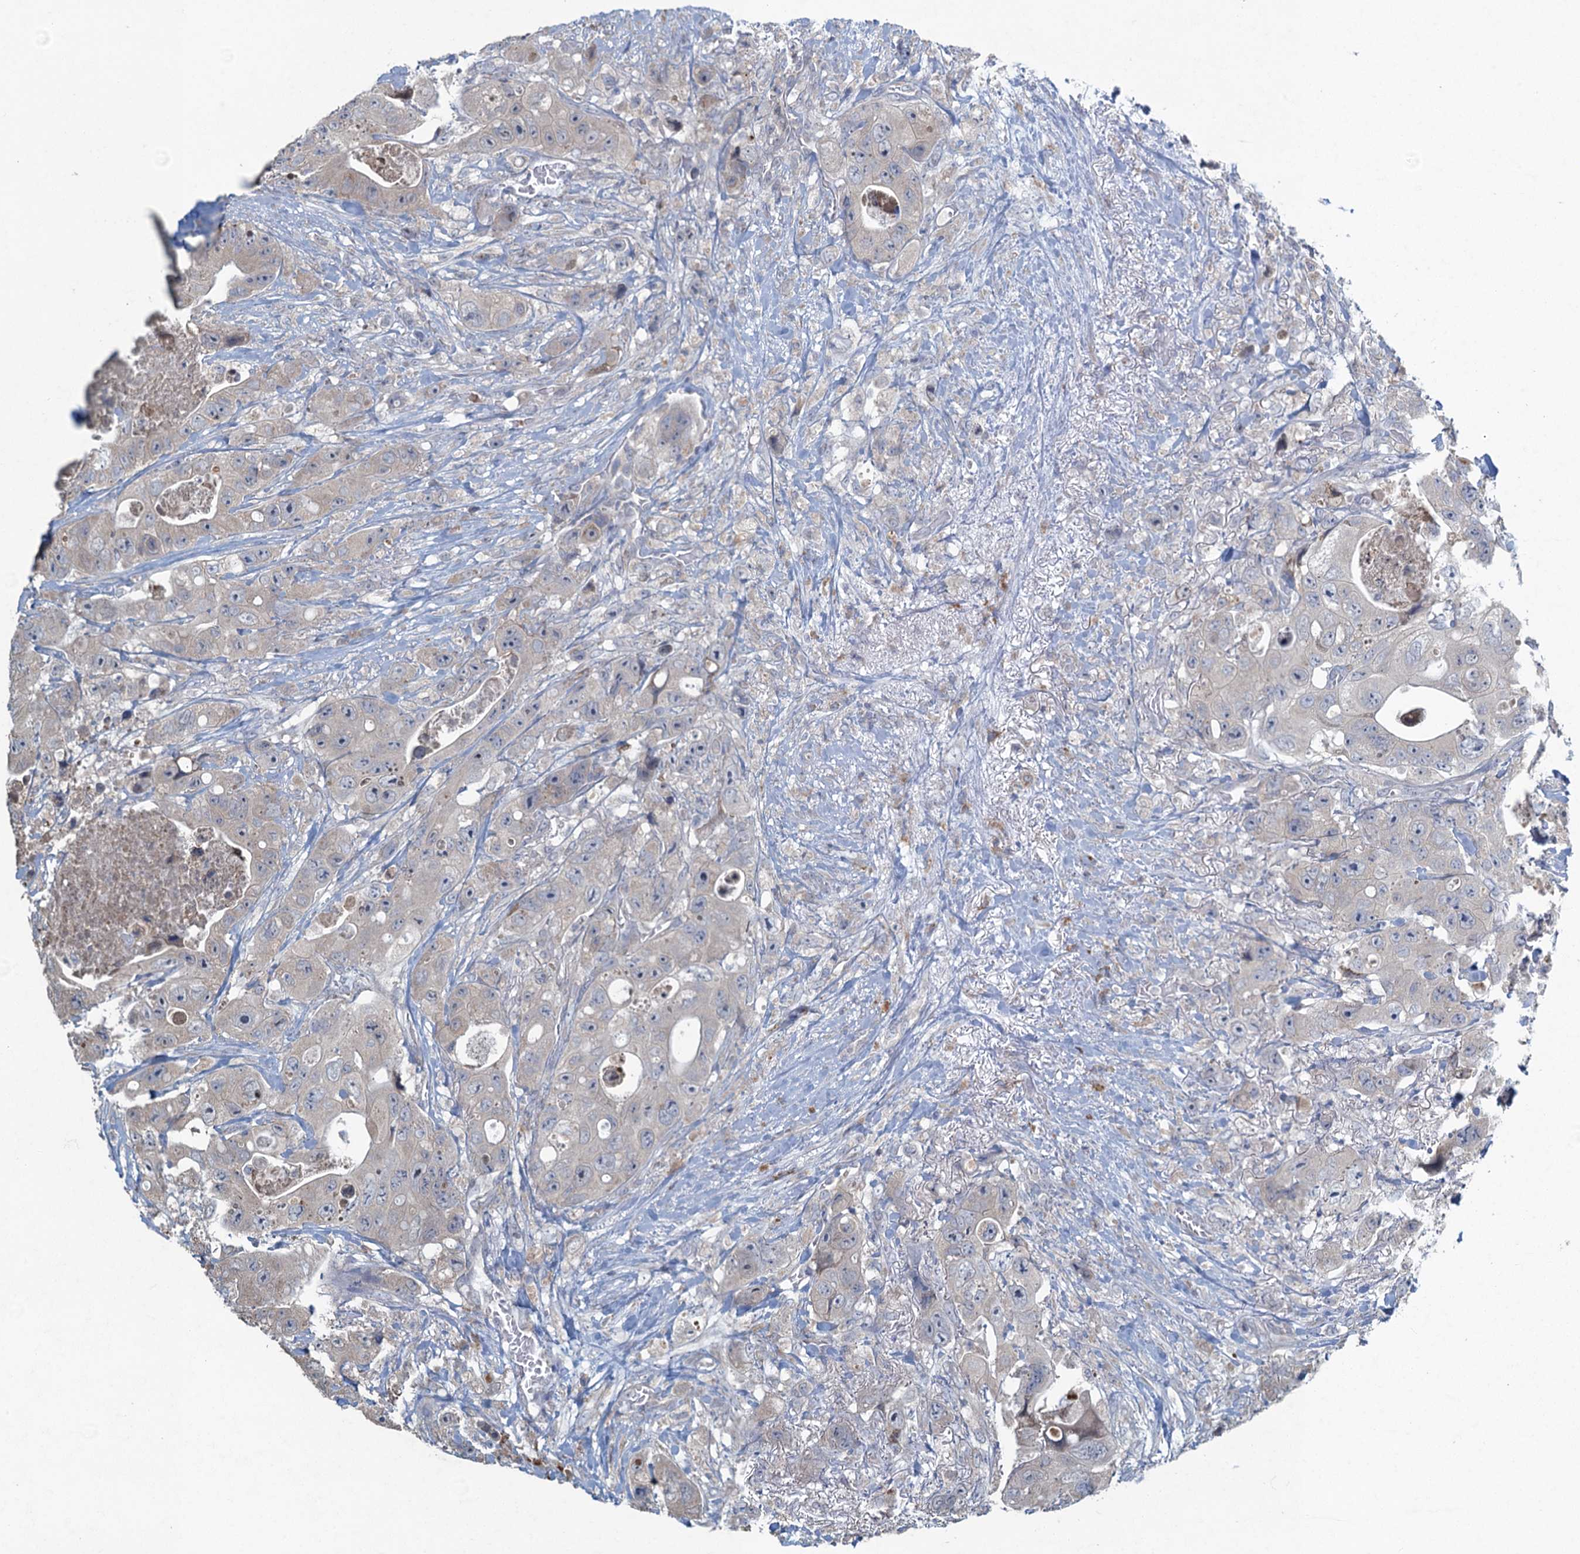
{"staining": {"intensity": "negative", "quantity": "none", "location": "none"}, "tissue": "colorectal cancer", "cell_type": "Tumor cells", "image_type": "cancer", "snomed": [{"axis": "morphology", "description": "Adenocarcinoma, NOS"}, {"axis": "topography", "description": "Colon"}], "caption": "Tumor cells are negative for protein expression in human colorectal cancer.", "gene": "TEX35", "patient": {"sex": "female", "age": 46}}